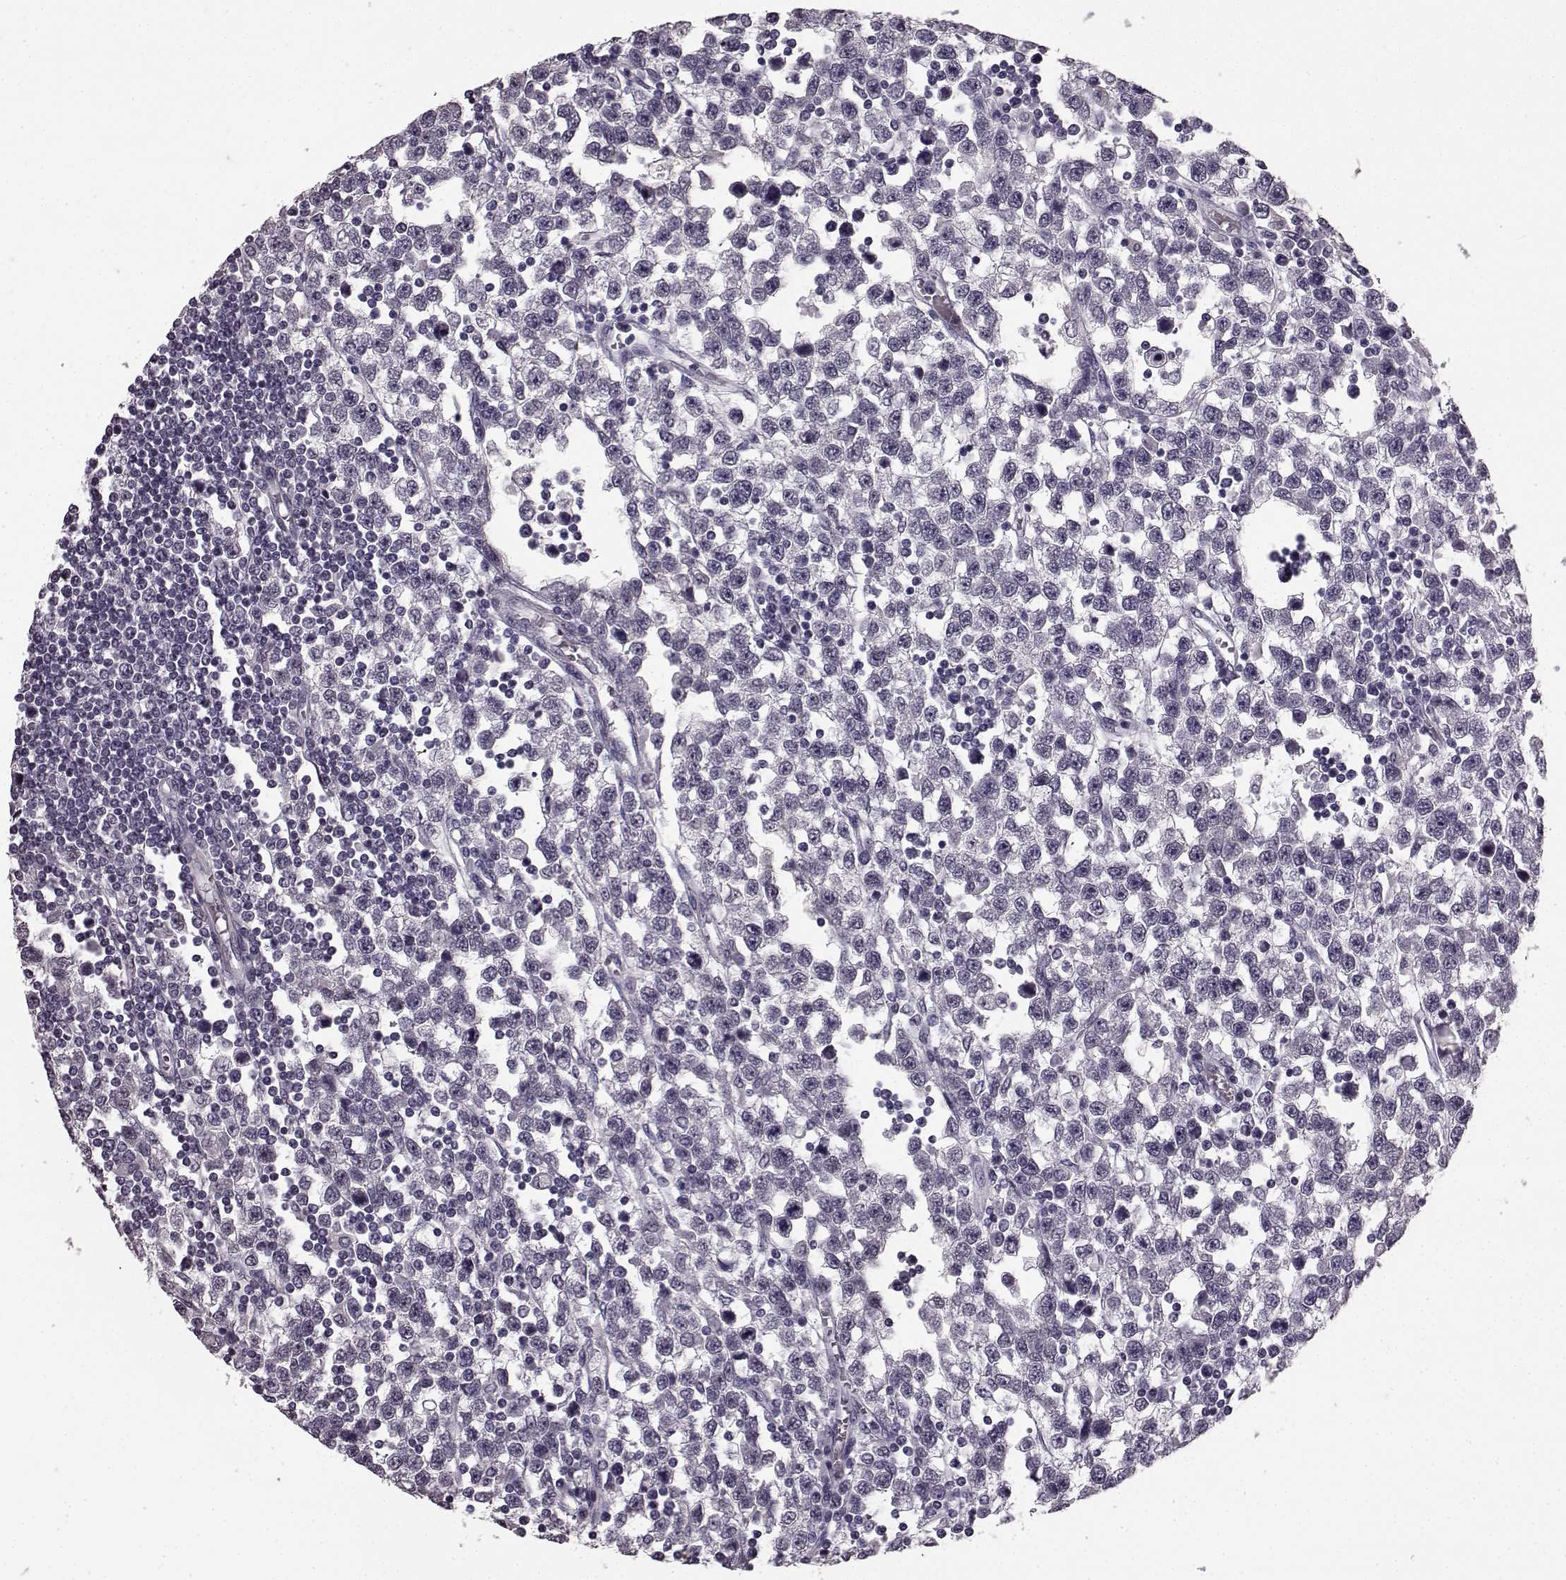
{"staining": {"intensity": "negative", "quantity": "none", "location": "none"}, "tissue": "testis cancer", "cell_type": "Tumor cells", "image_type": "cancer", "snomed": [{"axis": "morphology", "description": "Seminoma, NOS"}, {"axis": "topography", "description": "Testis"}], "caption": "This histopathology image is of seminoma (testis) stained with immunohistochemistry (IHC) to label a protein in brown with the nuclei are counter-stained blue. There is no staining in tumor cells.", "gene": "SLCO3A1", "patient": {"sex": "male", "age": 34}}